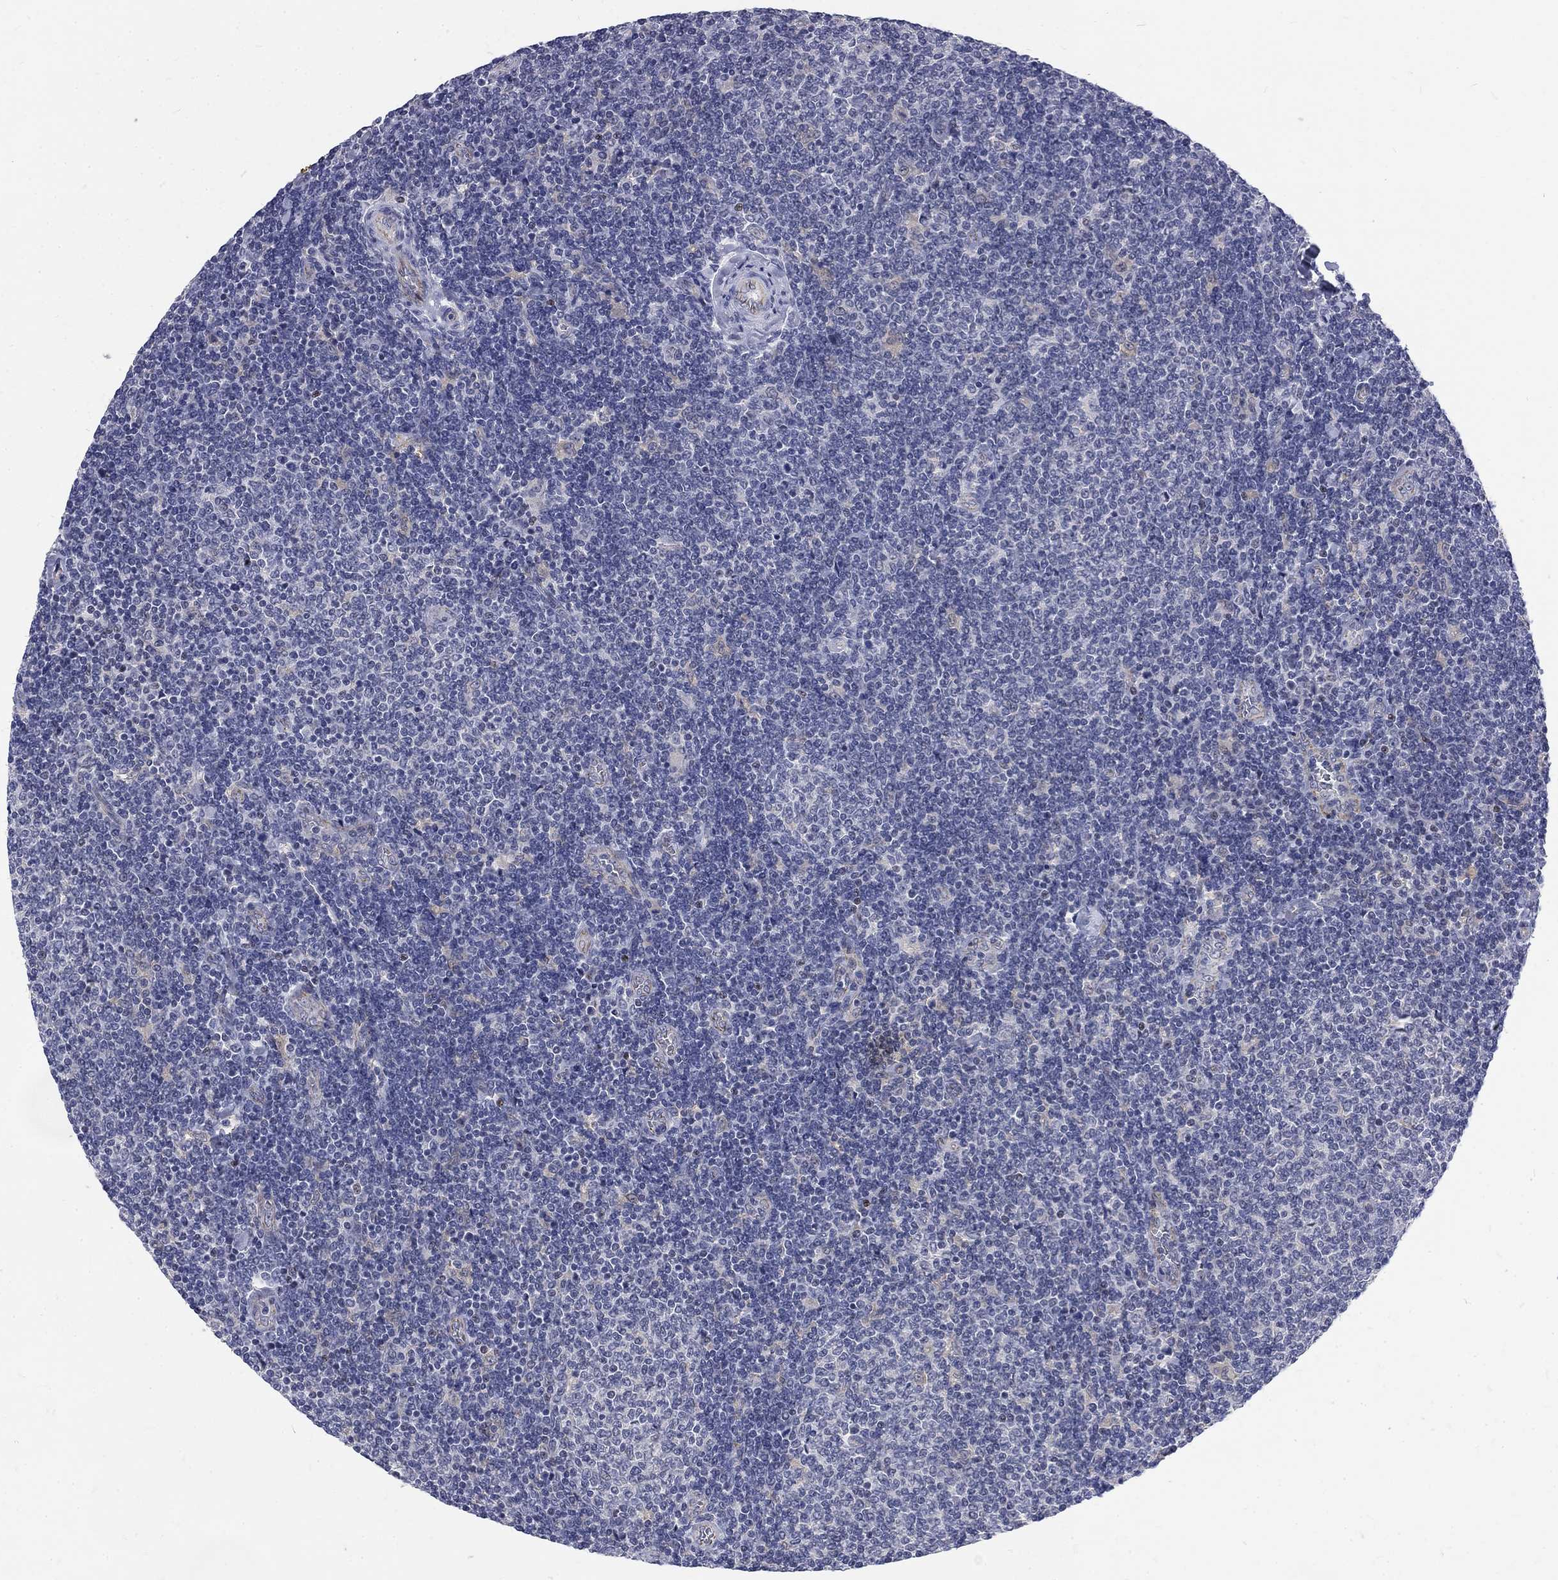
{"staining": {"intensity": "negative", "quantity": "none", "location": "none"}, "tissue": "lymphoma", "cell_type": "Tumor cells", "image_type": "cancer", "snomed": [{"axis": "morphology", "description": "Malignant lymphoma, non-Hodgkin's type, Low grade"}, {"axis": "topography", "description": "Lymph node"}], "caption": "The IHC photomicrograph has no significant expression in tumor cells of lymphoma tissue.", "gene": "PHKA1", "patient": {"sex": "male", "age": 52}}